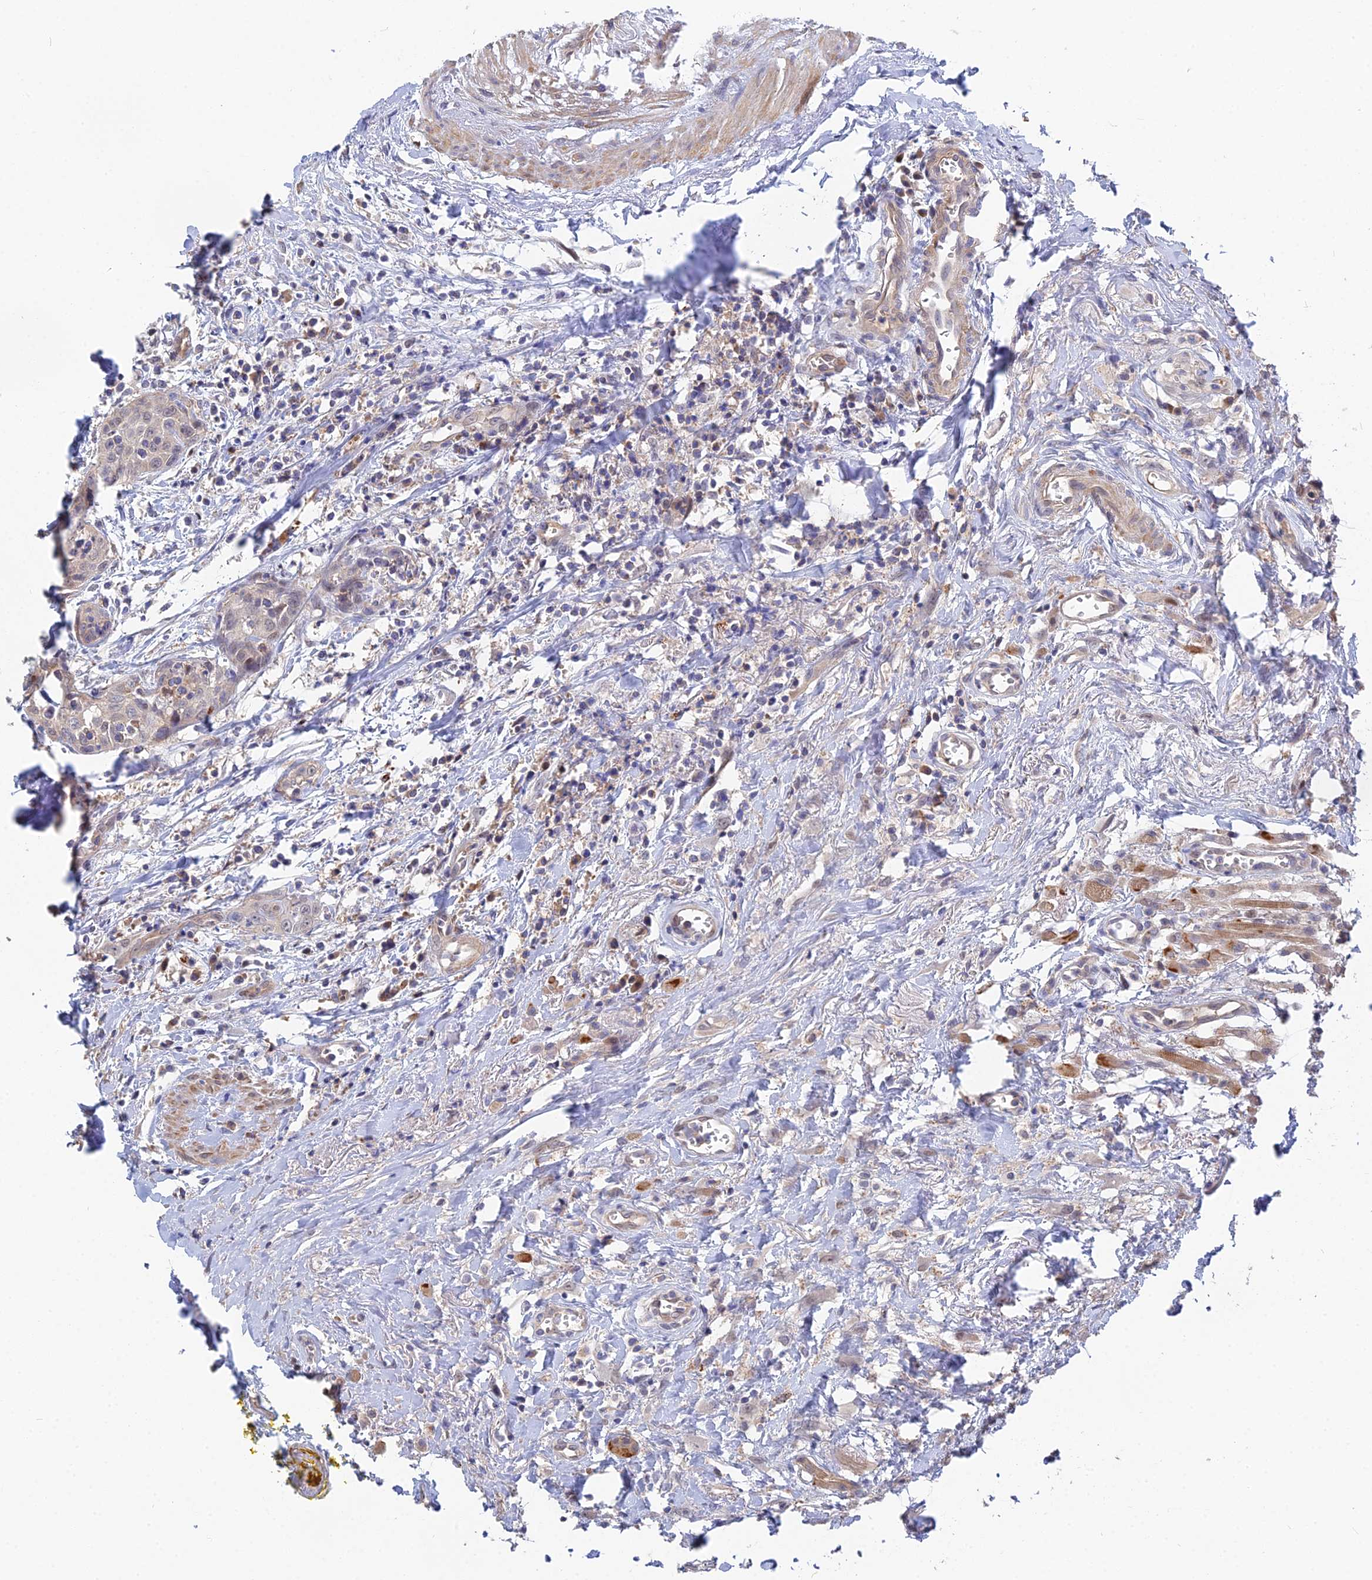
{"staining": {"intensity": "negative", "quantity": "none", "location": "none"}, "tissue": "head and neck cancer", "cell_type": "Tumor cells", "image_type": "cancer", "snomed": [{"axis": "morphology", "description": "Squamous cell carcinoma, NOS"}, {"axis": "topography", "description": "Head-Neck"}], "caption": "IHC photomicrograph of neoplastic tissue: squamous cell carcinoma (head and neck) stained with DAB (3,3'-diaminobenzidine) demonstrates no significant protein expression in tumor cells.", "gene": "DNAH14", "patient": {"sex": "female", "age": 70}}